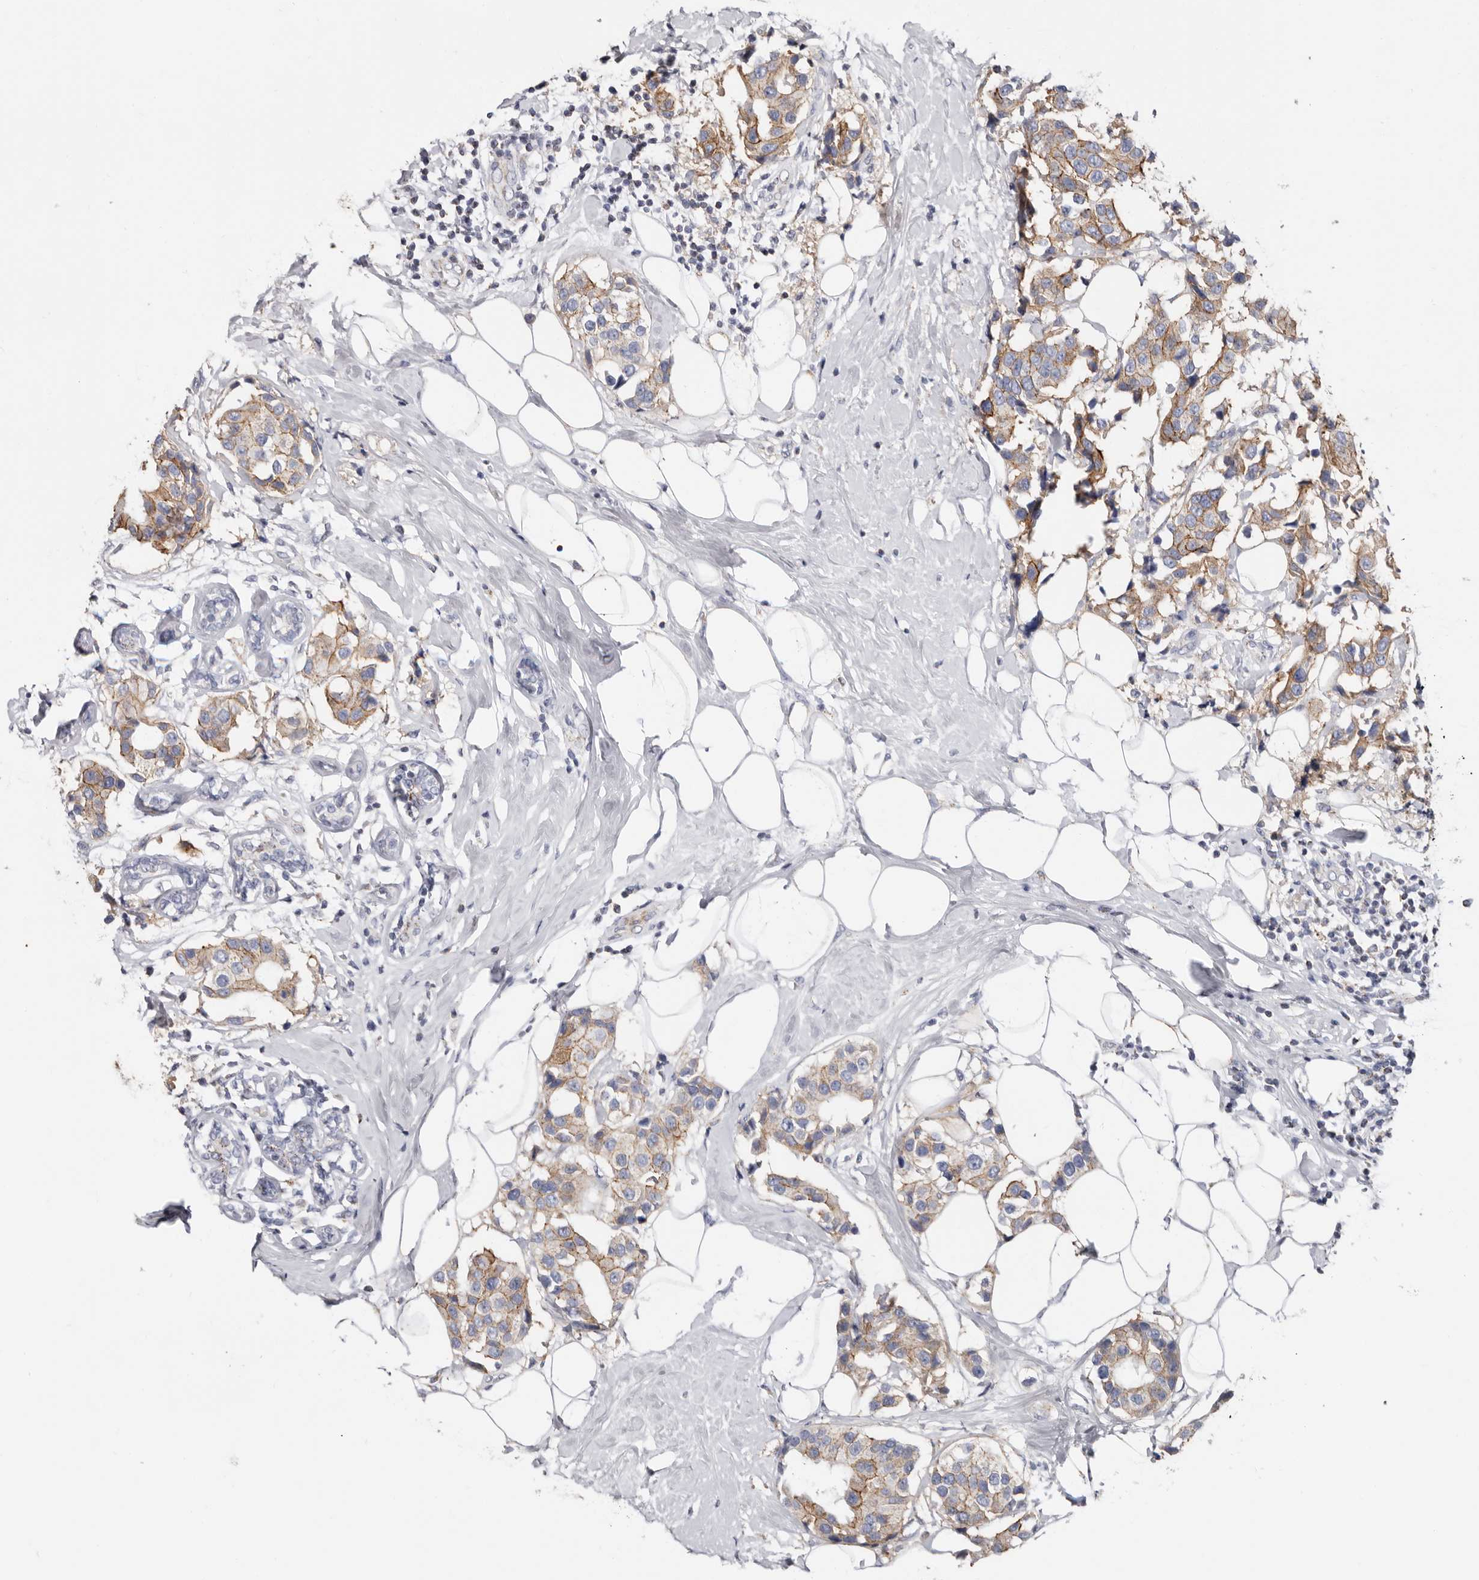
{"staining": {"intensity": "moderate", "quantity": "25%-75%", "location": "cytoplasmic/membranous"}, "tissue": "breast cancer", "cell_type": "Tumor cells", "image_type": "cancer", "snomed": [{"axis": "morphology", "description": "Normal tissue, NOS"}, {"axis": "morphology", "description": "Duct carcinoma"}, {"axis": "topography", "description": "Breast"}], "caption": "Immunohistochemistry micrograph of neoplastic tissue: human breast cancer (invasive ductal carcinoma) stained using immunohistochemistry (IHC) shows medium levels of moderate protein expression localized specifically in the cytoplasmic/membranous of tumor cells, appearing as a cytoplasmic/membranous brown color.", "gene": "RSPO2", "patient": {"sex": "female", "age": 39}}